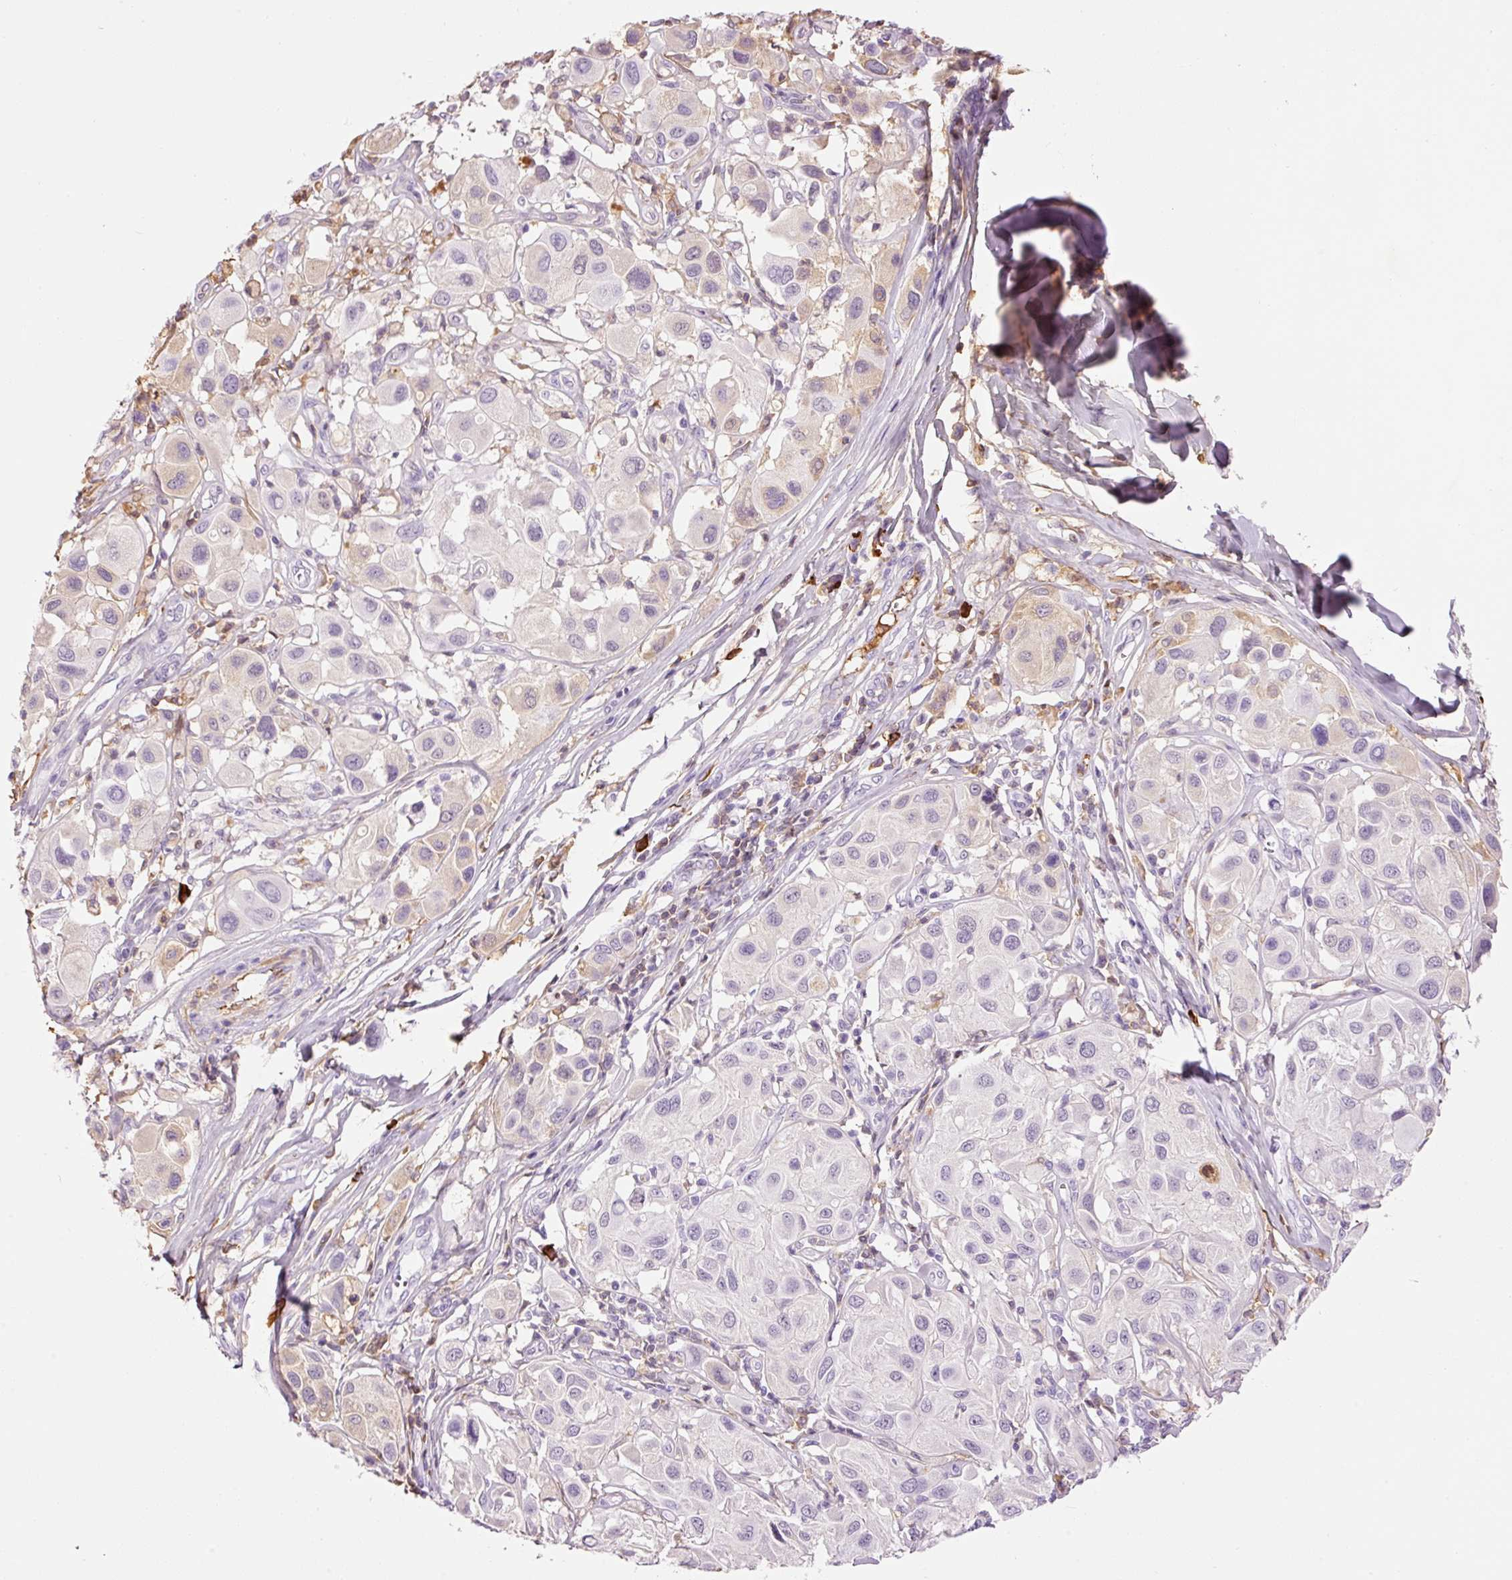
{"staining": {"intensity": "weak", "quantity": "<25%", "location": "cytoplasmic/membranous"}, "tissue": "melanoma", "cell_type": "Tumor cells", "image_type": "cancer", "snomed": [{"axis": "morphology", "description": "Malignant melanoma, Metastatic site"}, {"axis": "topography", "description": "Skin"}], "caption": "Melanoma stained for a protein using immunohistochemistry shows no staining tumor cells.", "gene": "PRPF38B", "patient": {"sex": "male", "age": 41}}